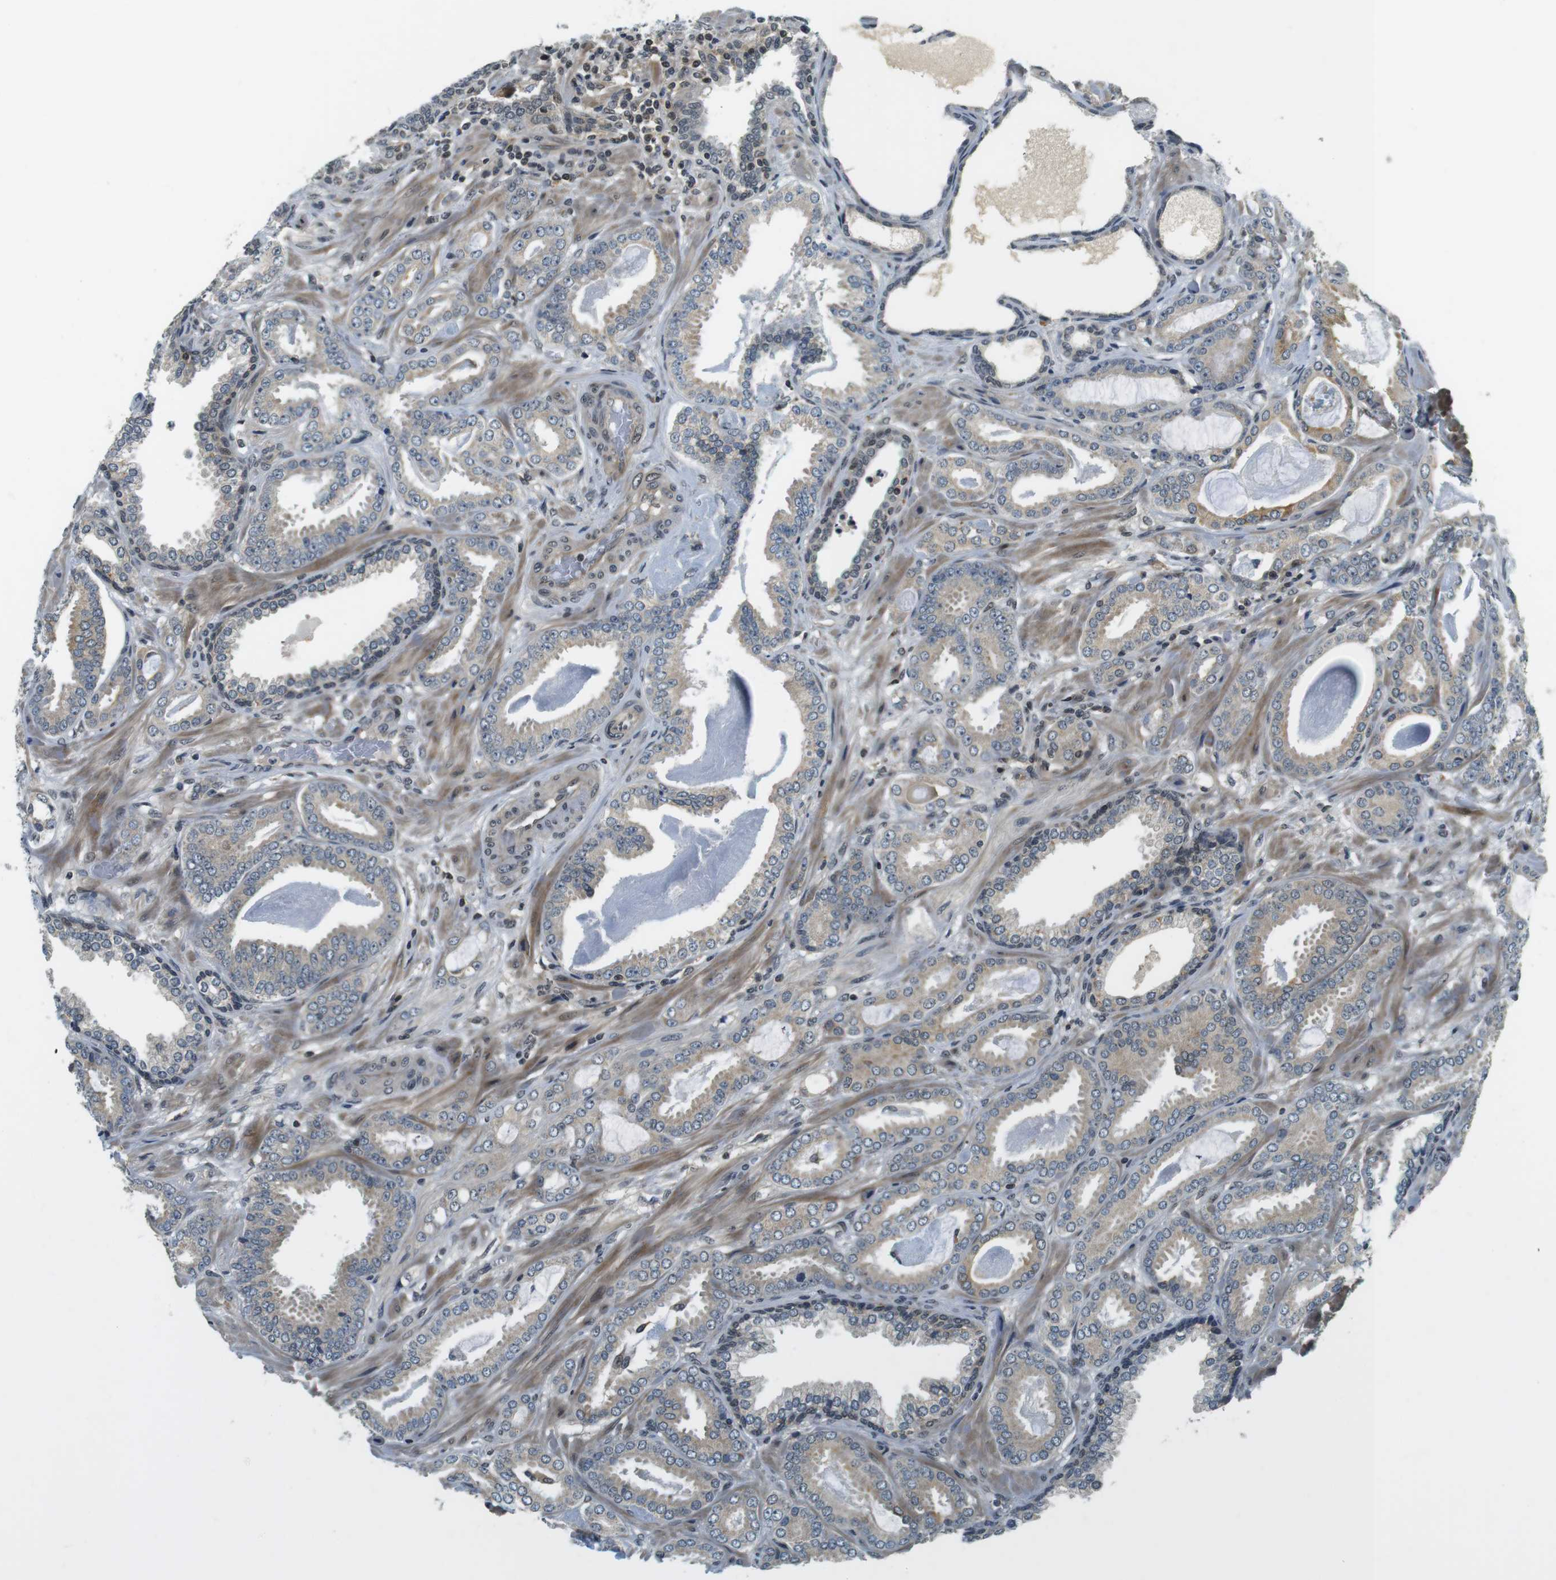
{"staining": {"intensity": "moderate", "quantity": "<25%", "location": "cytoplasmic/membranous"}, "tissue": "prostate cancer", "cell_type": "Tumor cells", "image_type": "cancer", "snomed": [{"axis": "morphology", "description": "Adenocarcinoma, Low grade"}, {"axis": "topography", "description": "Prostate"}], "caption": "Immunohistochemistry (IHC) of human prostate cancer demonstrates low levels of moderate cytoplasmic/membranous positivity in approximately <25% of tumor cells.", "gene": "BRD4", "patient": {"sex": "male", "age": 53}}